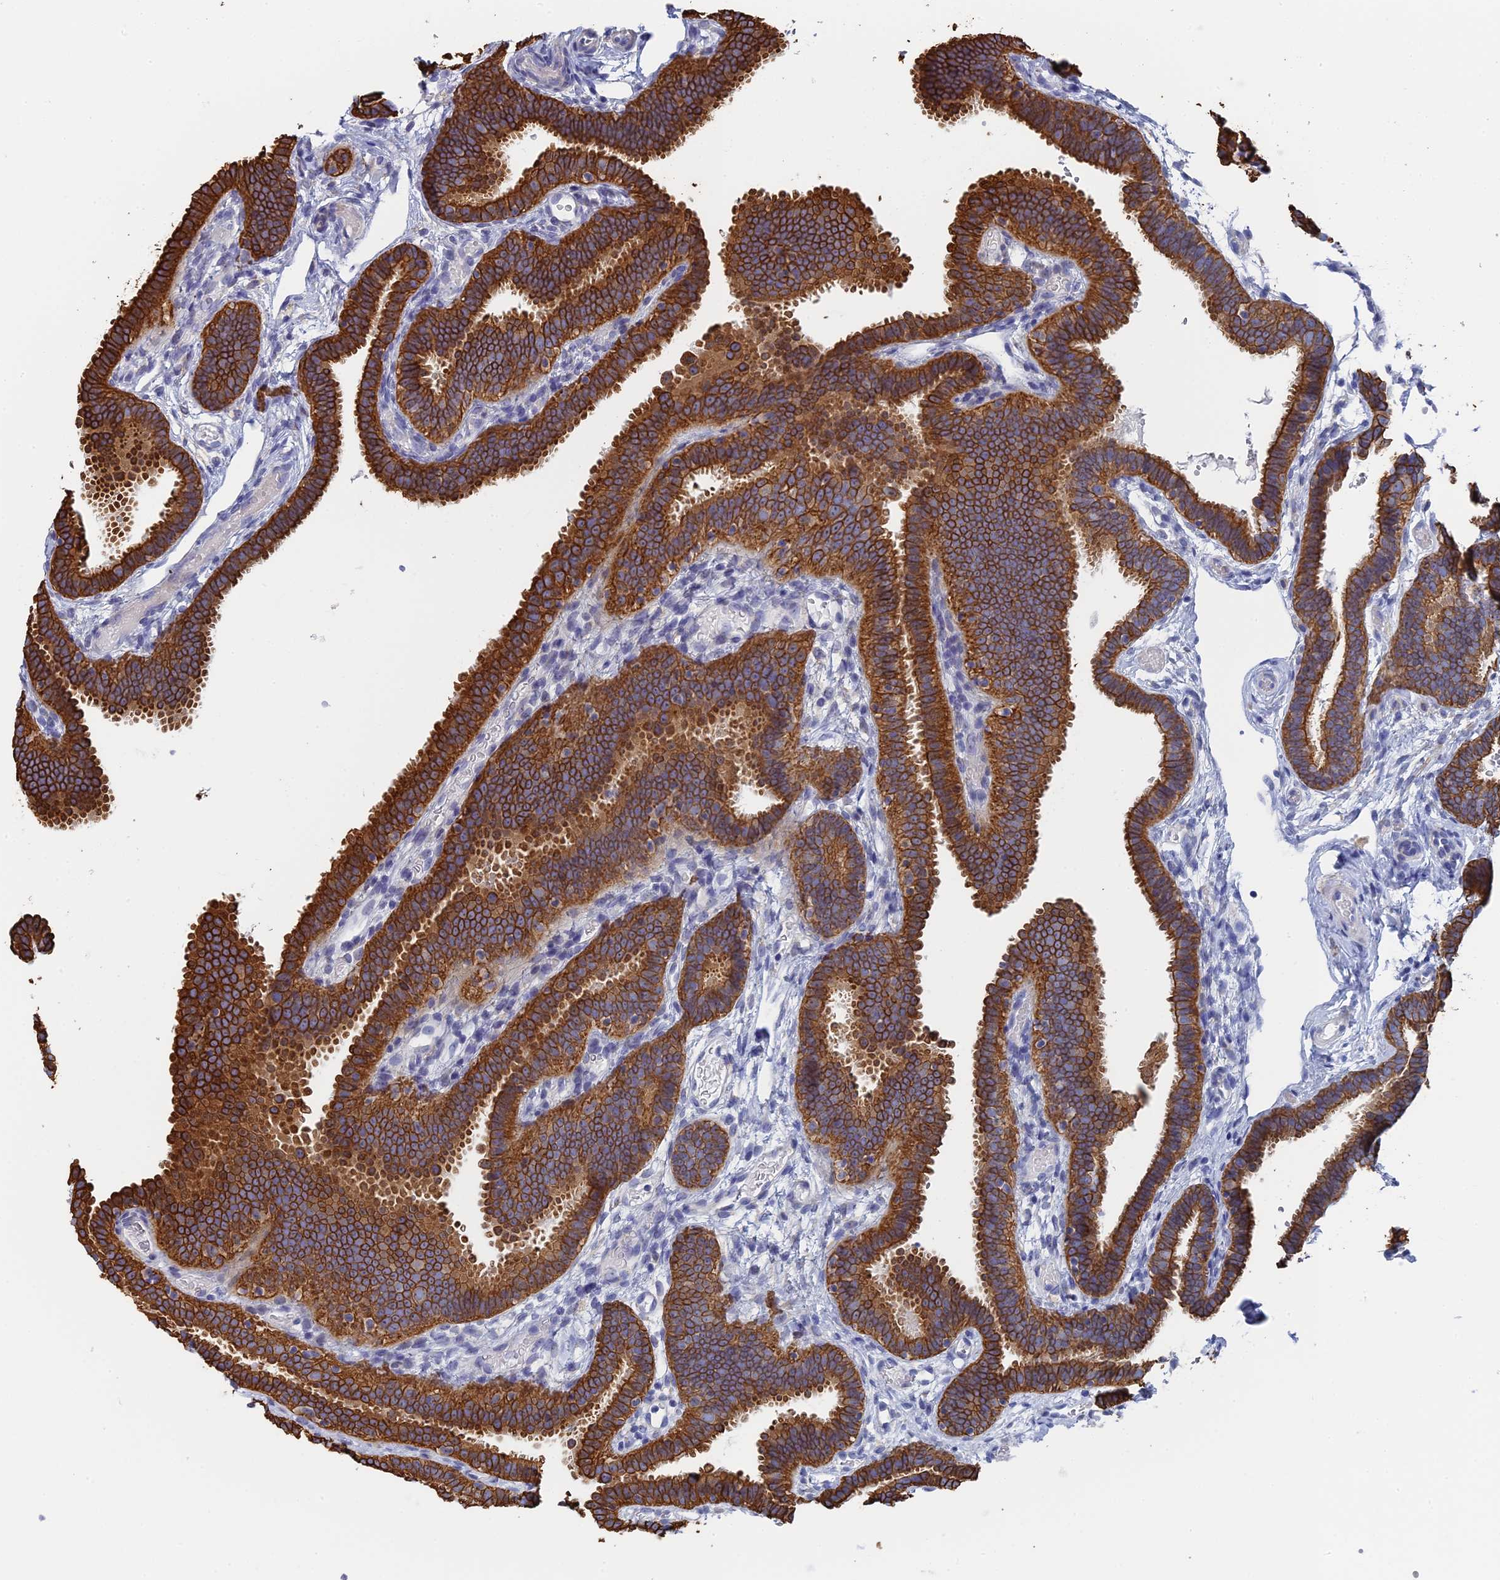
{"staining": {"intensity": "strong", "quantity": ">75%", "location": "cytoplasmic/membranous"}, "tissue": "fallopian tube", "cell_type": "Glandular cells", "image_type": "normal", "snomed": [{"axis": "morphology", "description": "Normal tissue, NOS"}, {"axis": "topography", "description": "Fallopian tube"}], "caption": "Strong cytoplasmic/membranous protein positivity is seen in approximately >75% of glandular cells in fallopian tube.", "gene": "SRFBP1", "patient": {"sex": "female", "age": 37}}